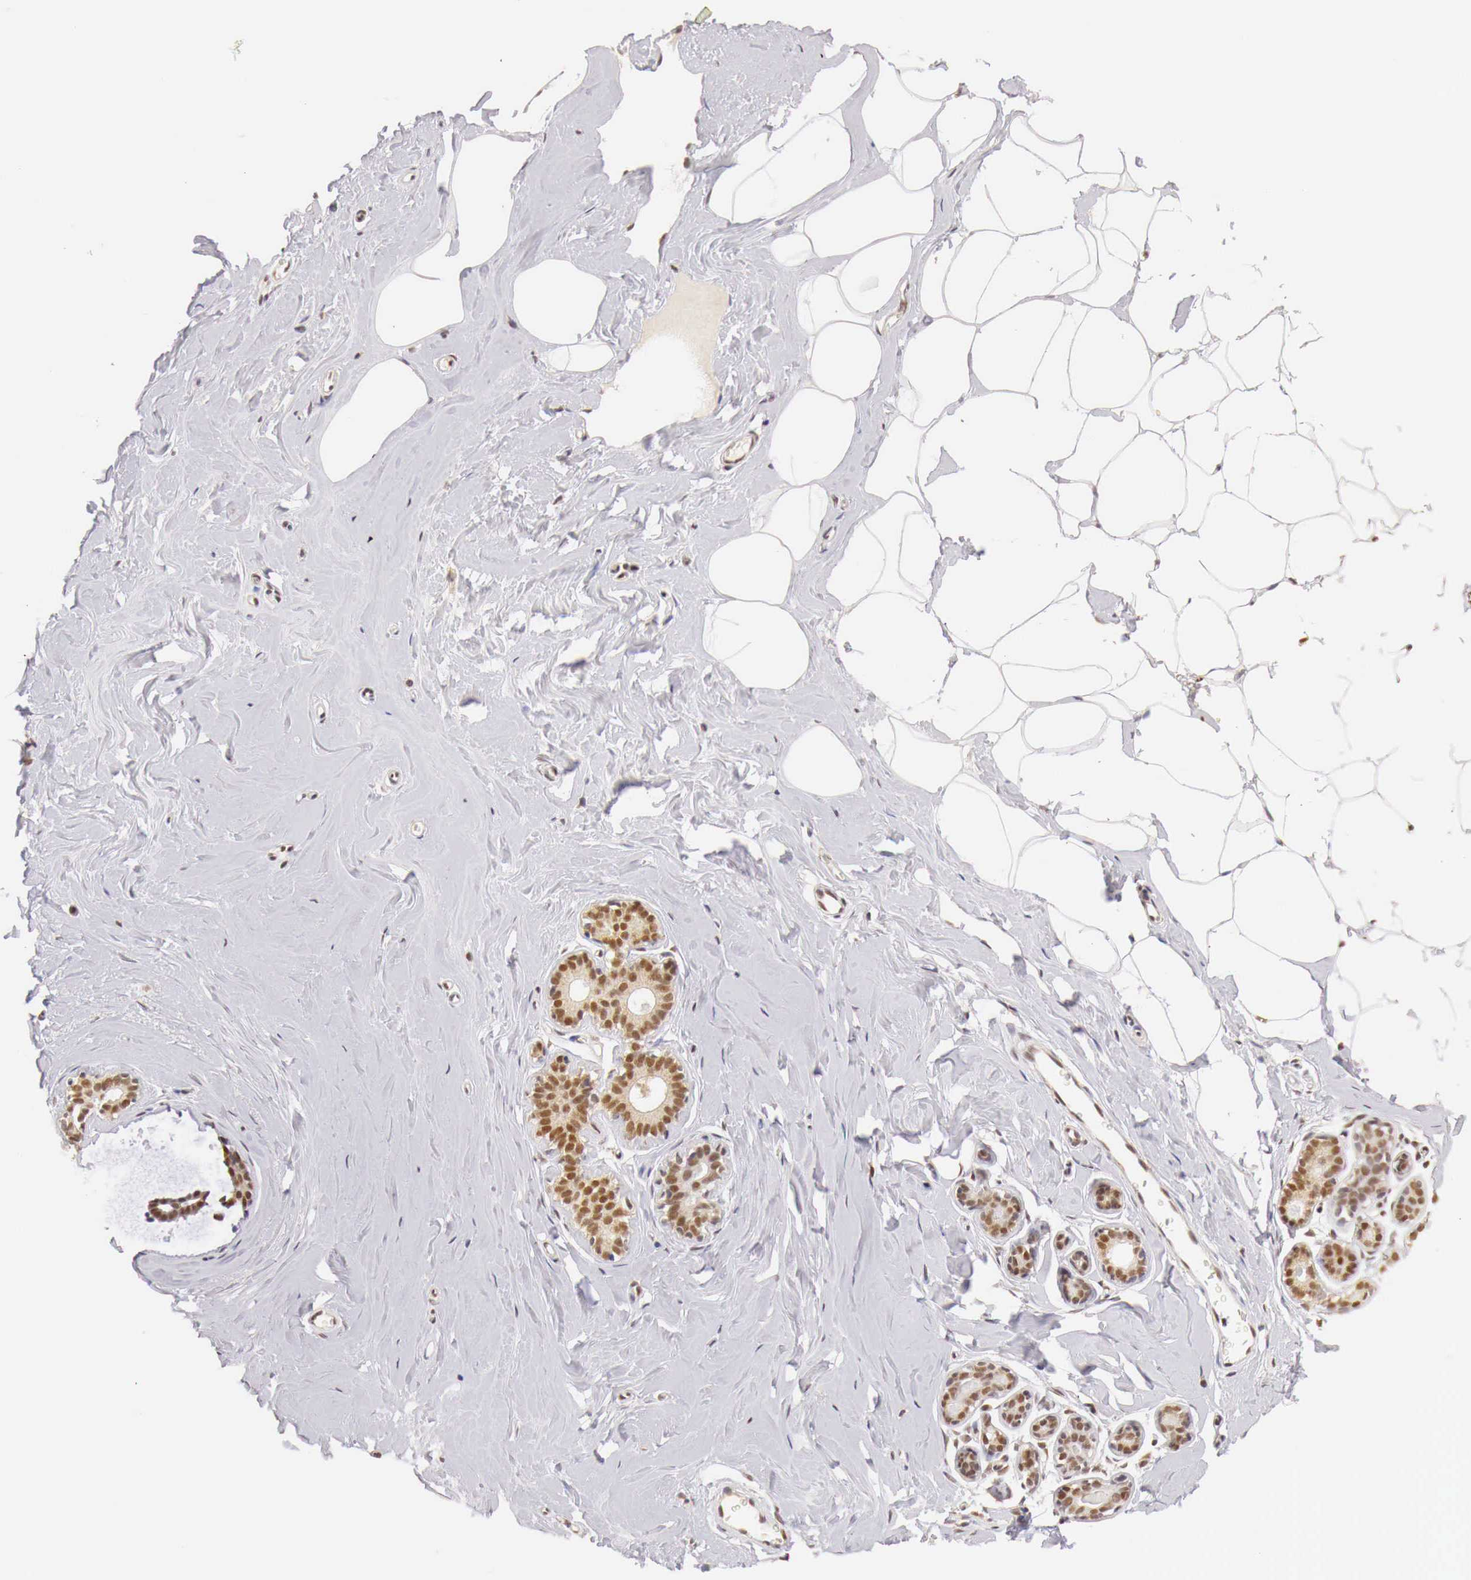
{"staining": {"intensity": "moderate", "quantity": ">75%", "location": "nuclear"}, "tissue": "breast", "cell_type": "Adipocytes", "image_type": "normal", "snomed": [{"axis": "morphology", "description": "Normal tissue, NOS"}, {"axis": "topography", "description": "Breast"}], "caption": "Protein expression by immunohistochemistry demonstrates moderate nuclear positivity in approximately >75% of adipocytes in unremarkable breast. The staining was performed using DAB, with brown indicating positive protein expression. Nuclei are stained blue with hematoxylin.", "gene": "GPKOW", "patient": {"sex": "female", "age": 45}}